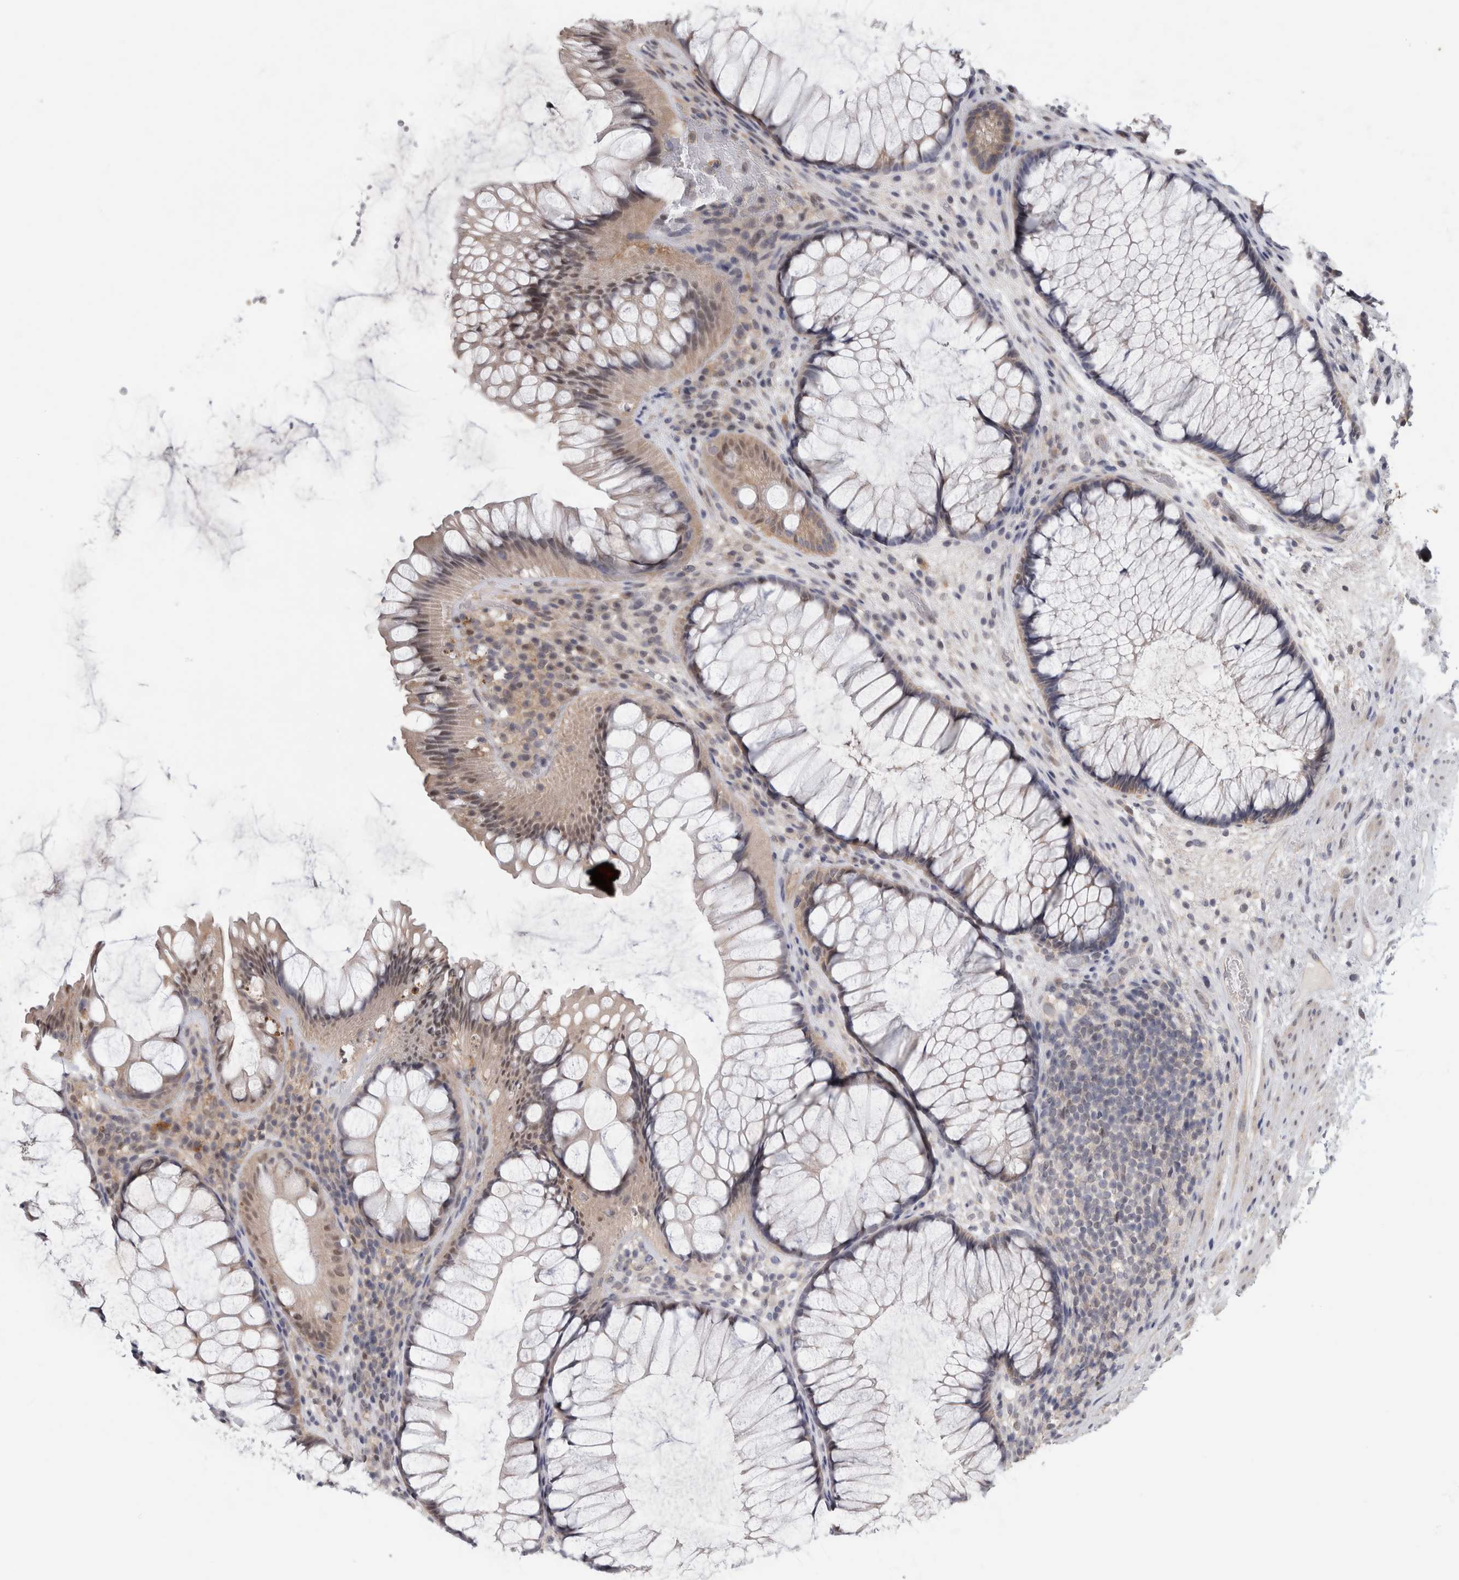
{"staining": {"intensity": "weak", "quantity": "25%-75%", "location": "cytoplasmic/membranous"}, "tissue": "rectum", "cell_type": "Glandular cells", "image_type": "normal", "snomed": [{"axis": "morphology", "description": "Normal tissue, NOS"}, {"axis": "topography", "description": "Rectum"}], "caption": "Immunohistochemistry (IHC) of benign rectum shows low levels of weak cytoplasmic/membranous expression in approximately 25%-75% of glandular cells. Immunohistochemistry (IHC) stains the protein in brown and the nuclei are stained blue.", "gene": "PIGP", "patient": {"sex": "male", "age": 51}}